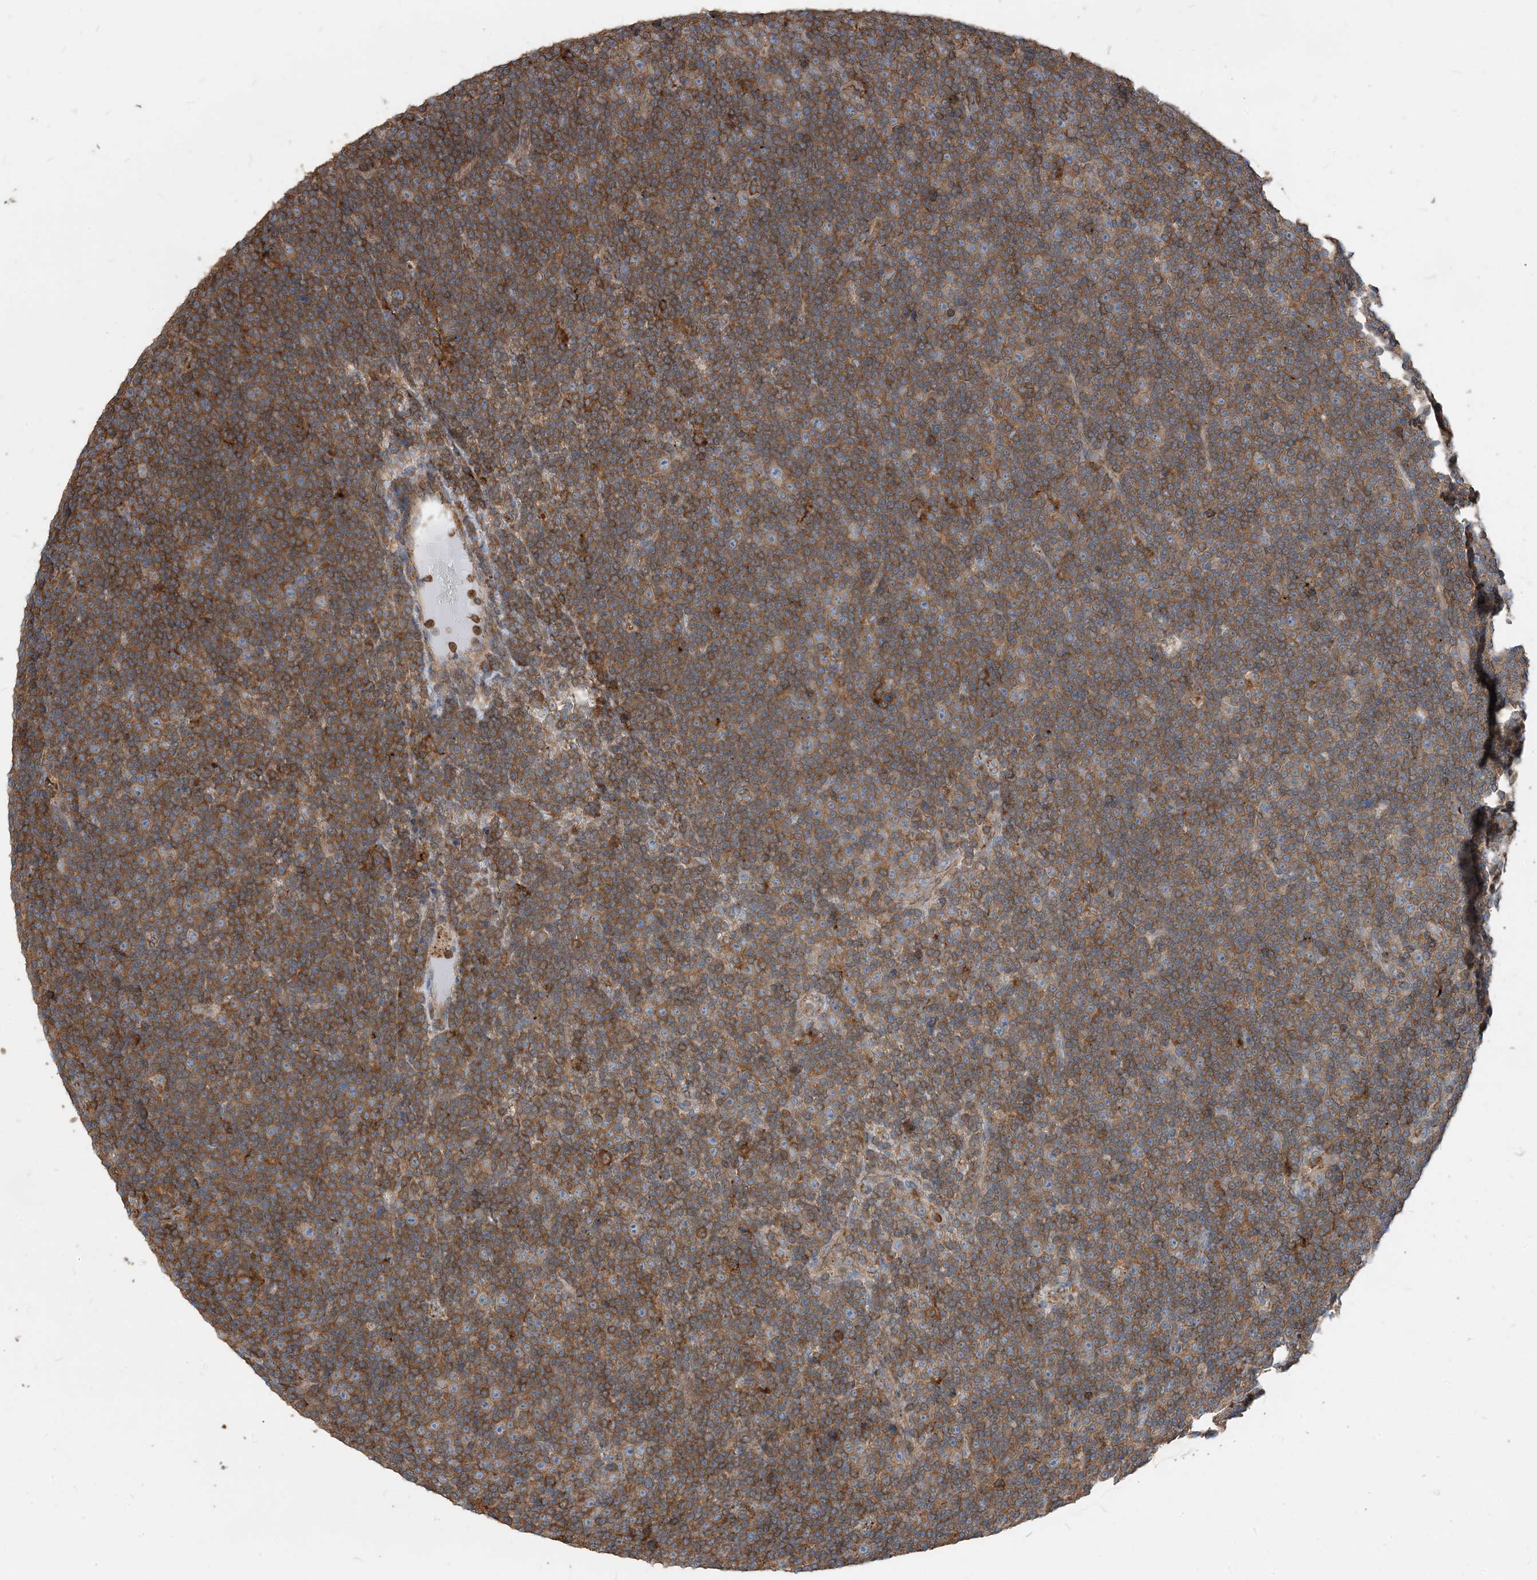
{"staining": {"intensity": "moderate", "quantity": ">75%", "location": "cytoplasmic/membranous"}, "tissue": "lymphoma", "cell_type": "Tumor cells", "image_type": "cancer", "snomed": [{"axis": "morphology", "description": "Malignant lymphoma, non-Hodgkin's type, Low grade"}, {"axis": "topography", "description": "Lymph node"}], "caption": "A photomicrograph showing moderate cytoplasmic/membranous staining in about >75% of tumor cells in low-grade malignant lymphoma, non-Hodgkin's type, as visualized by brown immunohistochemical staining.", "gene": "PARVG", "patient": {"sex": "female", "age": 67}}